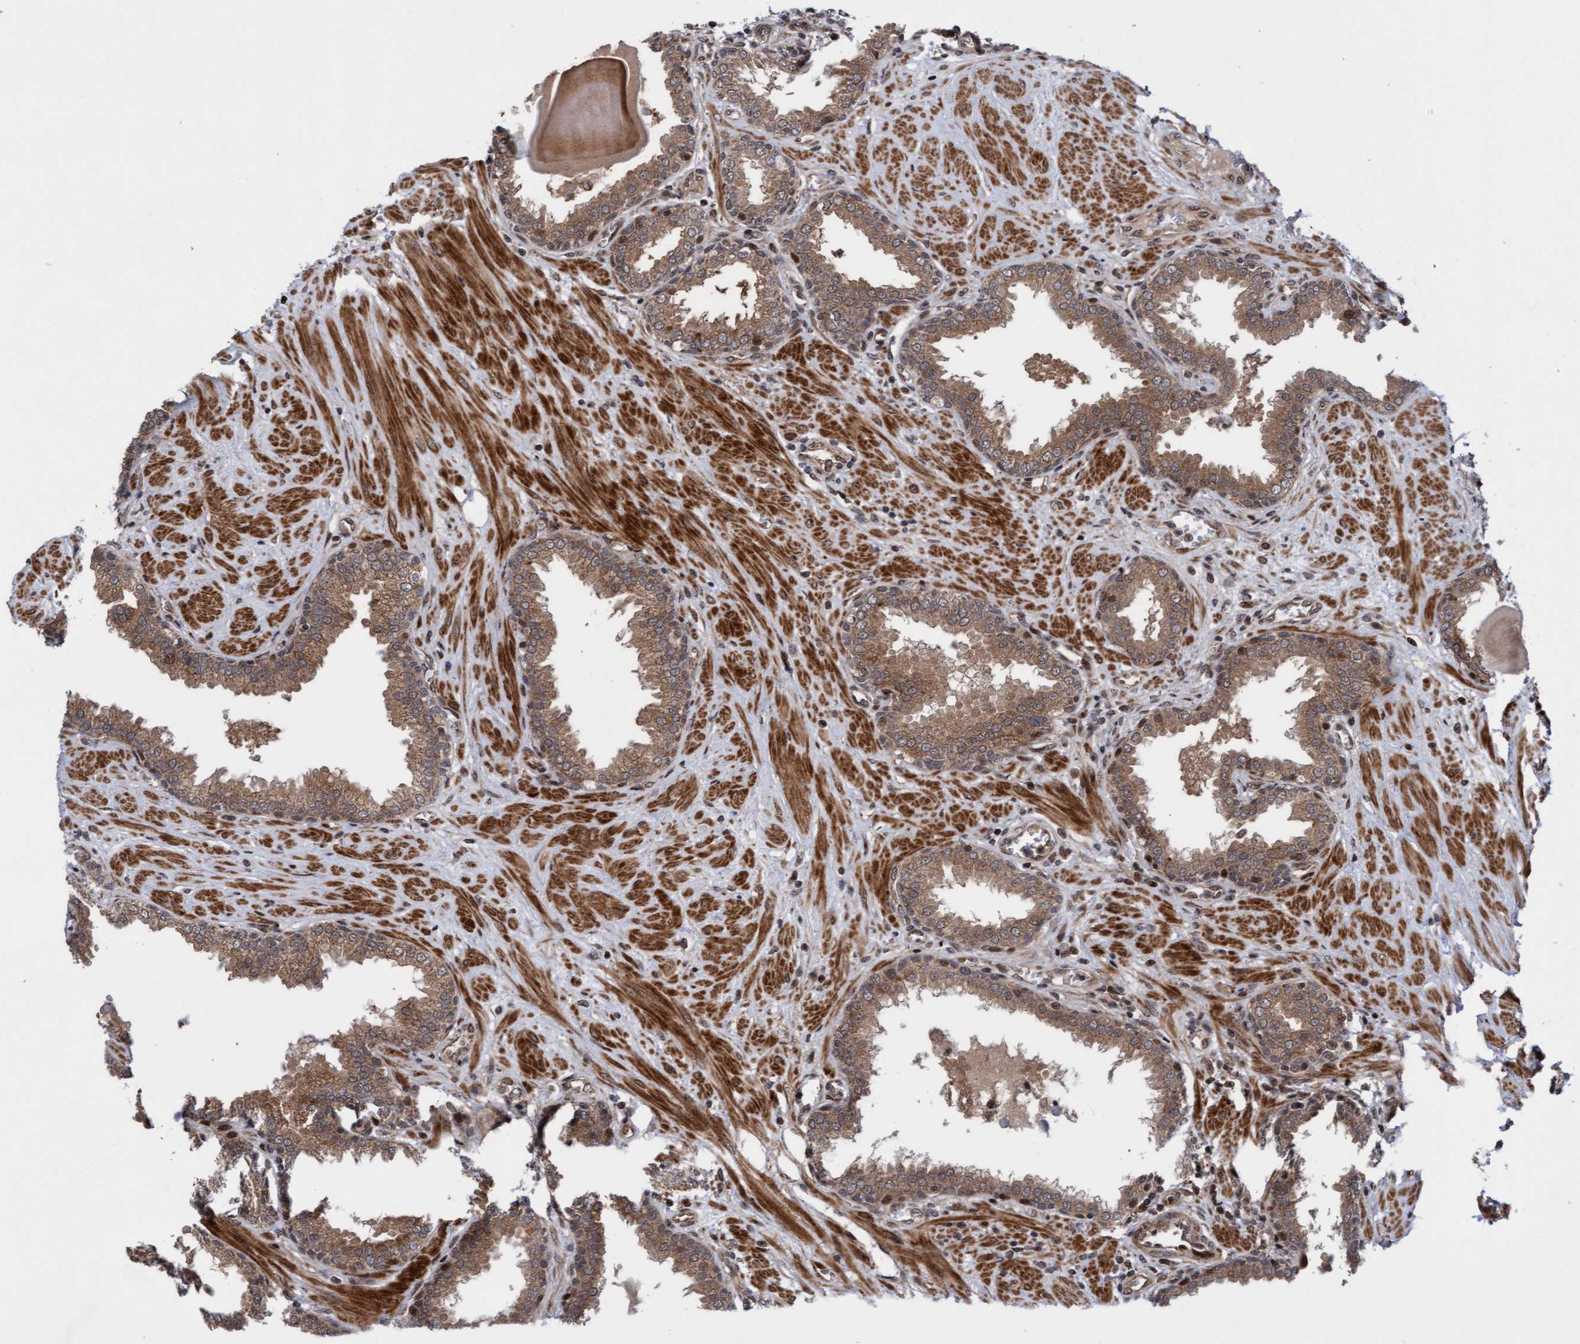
{"staining": {"intensity": "moderate", "quantity": ">75%", "location": "cytoplasmic/membranous,nuclear"}, "tissue": "prostate", "cell_type": "Glandular cells", "image_type": "normal", "snomed": [{"axis": "morphology", "description": "Normal tissue, NOS"}, {"axis": "topography", "description": "Prostate"}], "caption": "Immunohistochemical staining of normal human prostate demonstrates moderate cytoplasmic/membranous,nuclear protein positivity in about >75% of glandular cells. (IHC, brightfield microscopy, high magnification).", "gene": "ITFG1", "patient": {"sex": "male", "age": 51}}